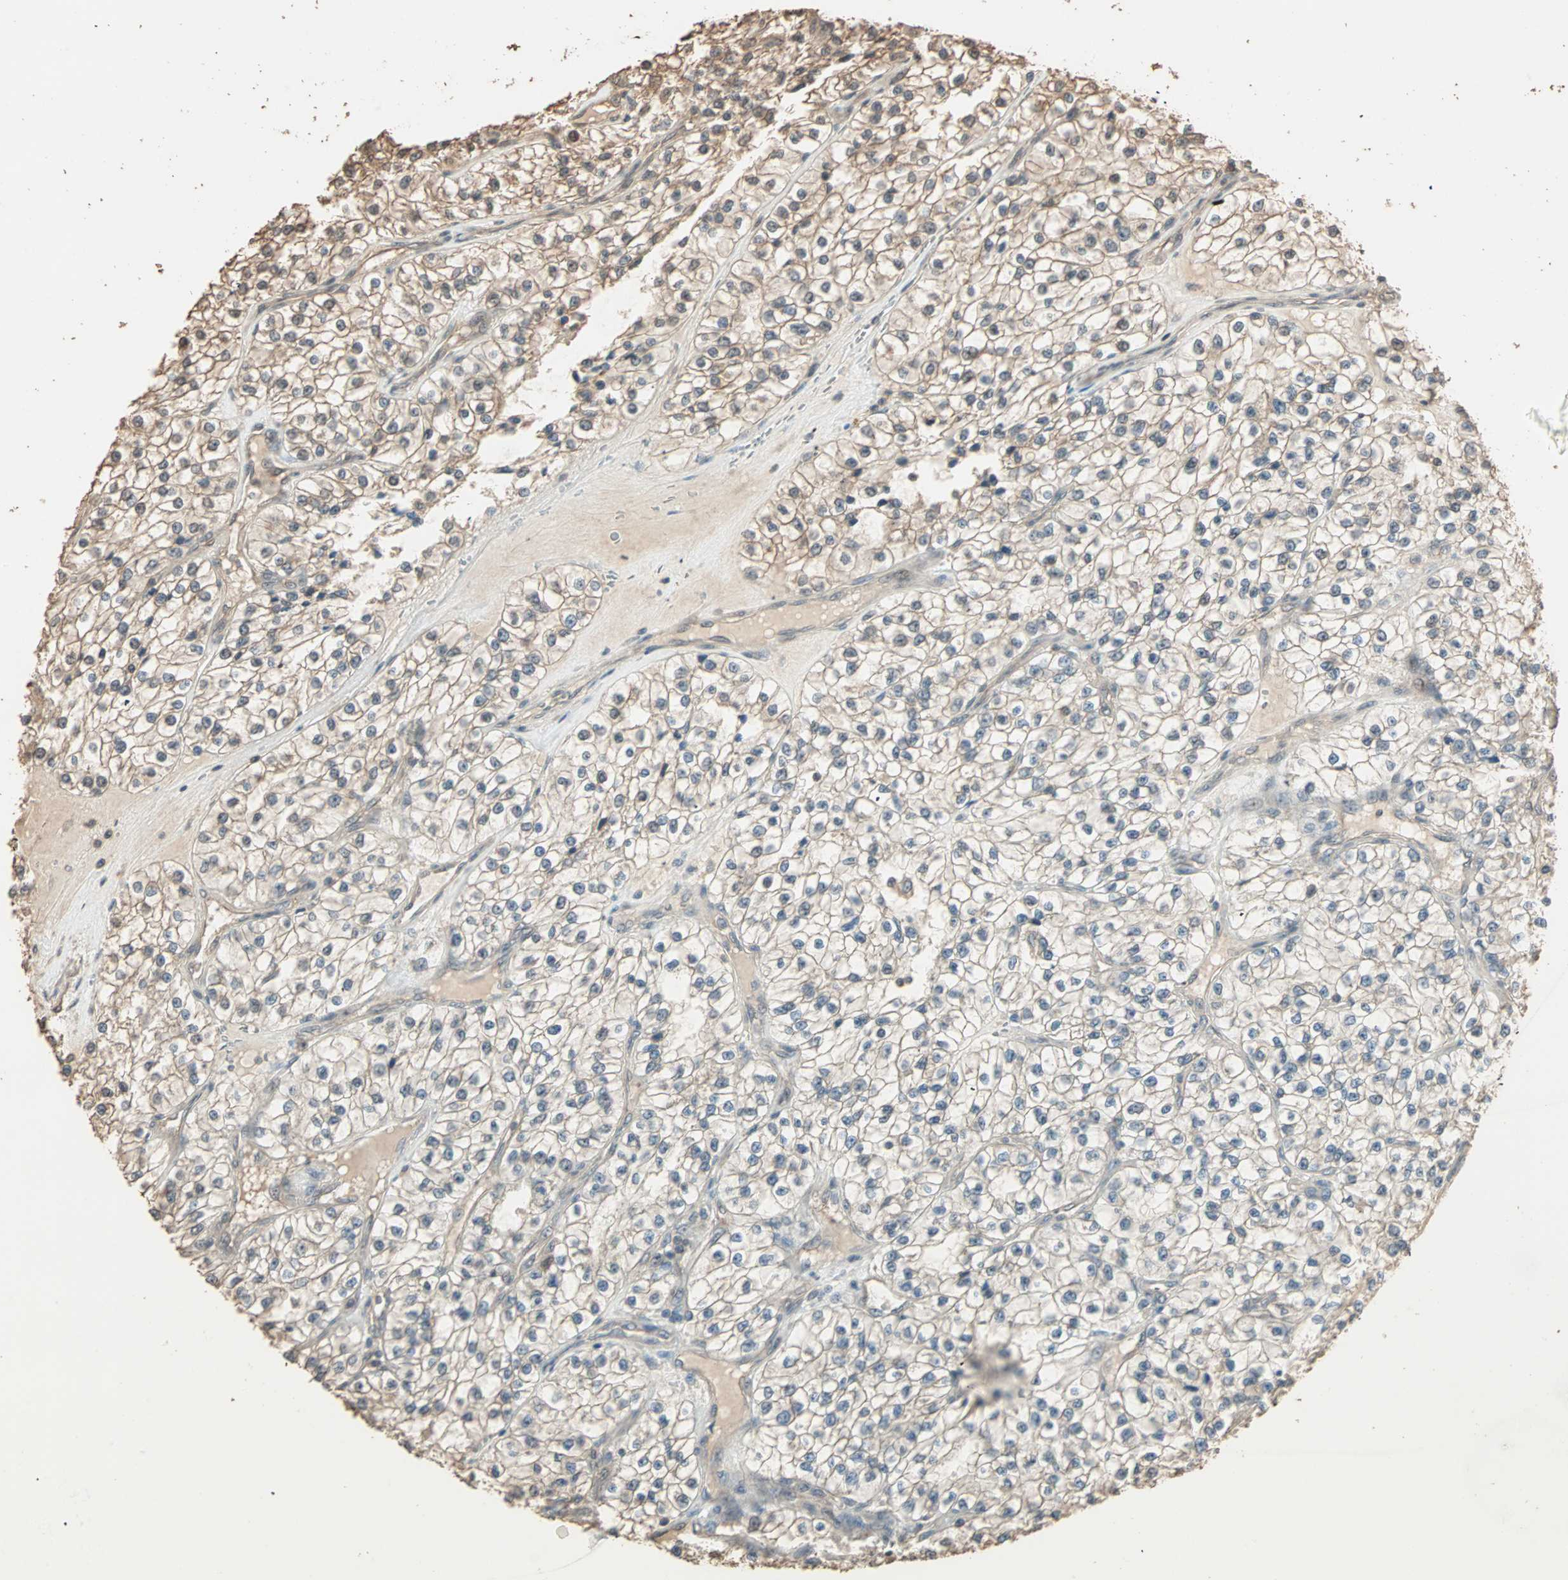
{"staining": {"intensity": "weak", "quantity": "25%-75%", "location": "cytoplasmic/membranous,nuclear"}, "tissue": "renal cancer", "cell_type": "Tumor cells", "image_type": "cancer", "snomed": [{"axis": "morphology", "description": "Adenocarcinoma, NOS"}, {"axis": "topography", "description": "Kidney"}], "caption": "Immunohistochemistry (IHC) (DAB) staining of human renal adenocarcinoma shows weak cytoplasmic/membranous and nuclear protein staining in about 25%-75% of tumor cells. The protein of interest is stained brown, and the nuclei are stained in blue (DAB (3,3'-diaminobenzidine) IHC with brightfield microscopy, high magnification).", "gene": "ZBTB33", "patient": {"sex": "female", "age": 57}}